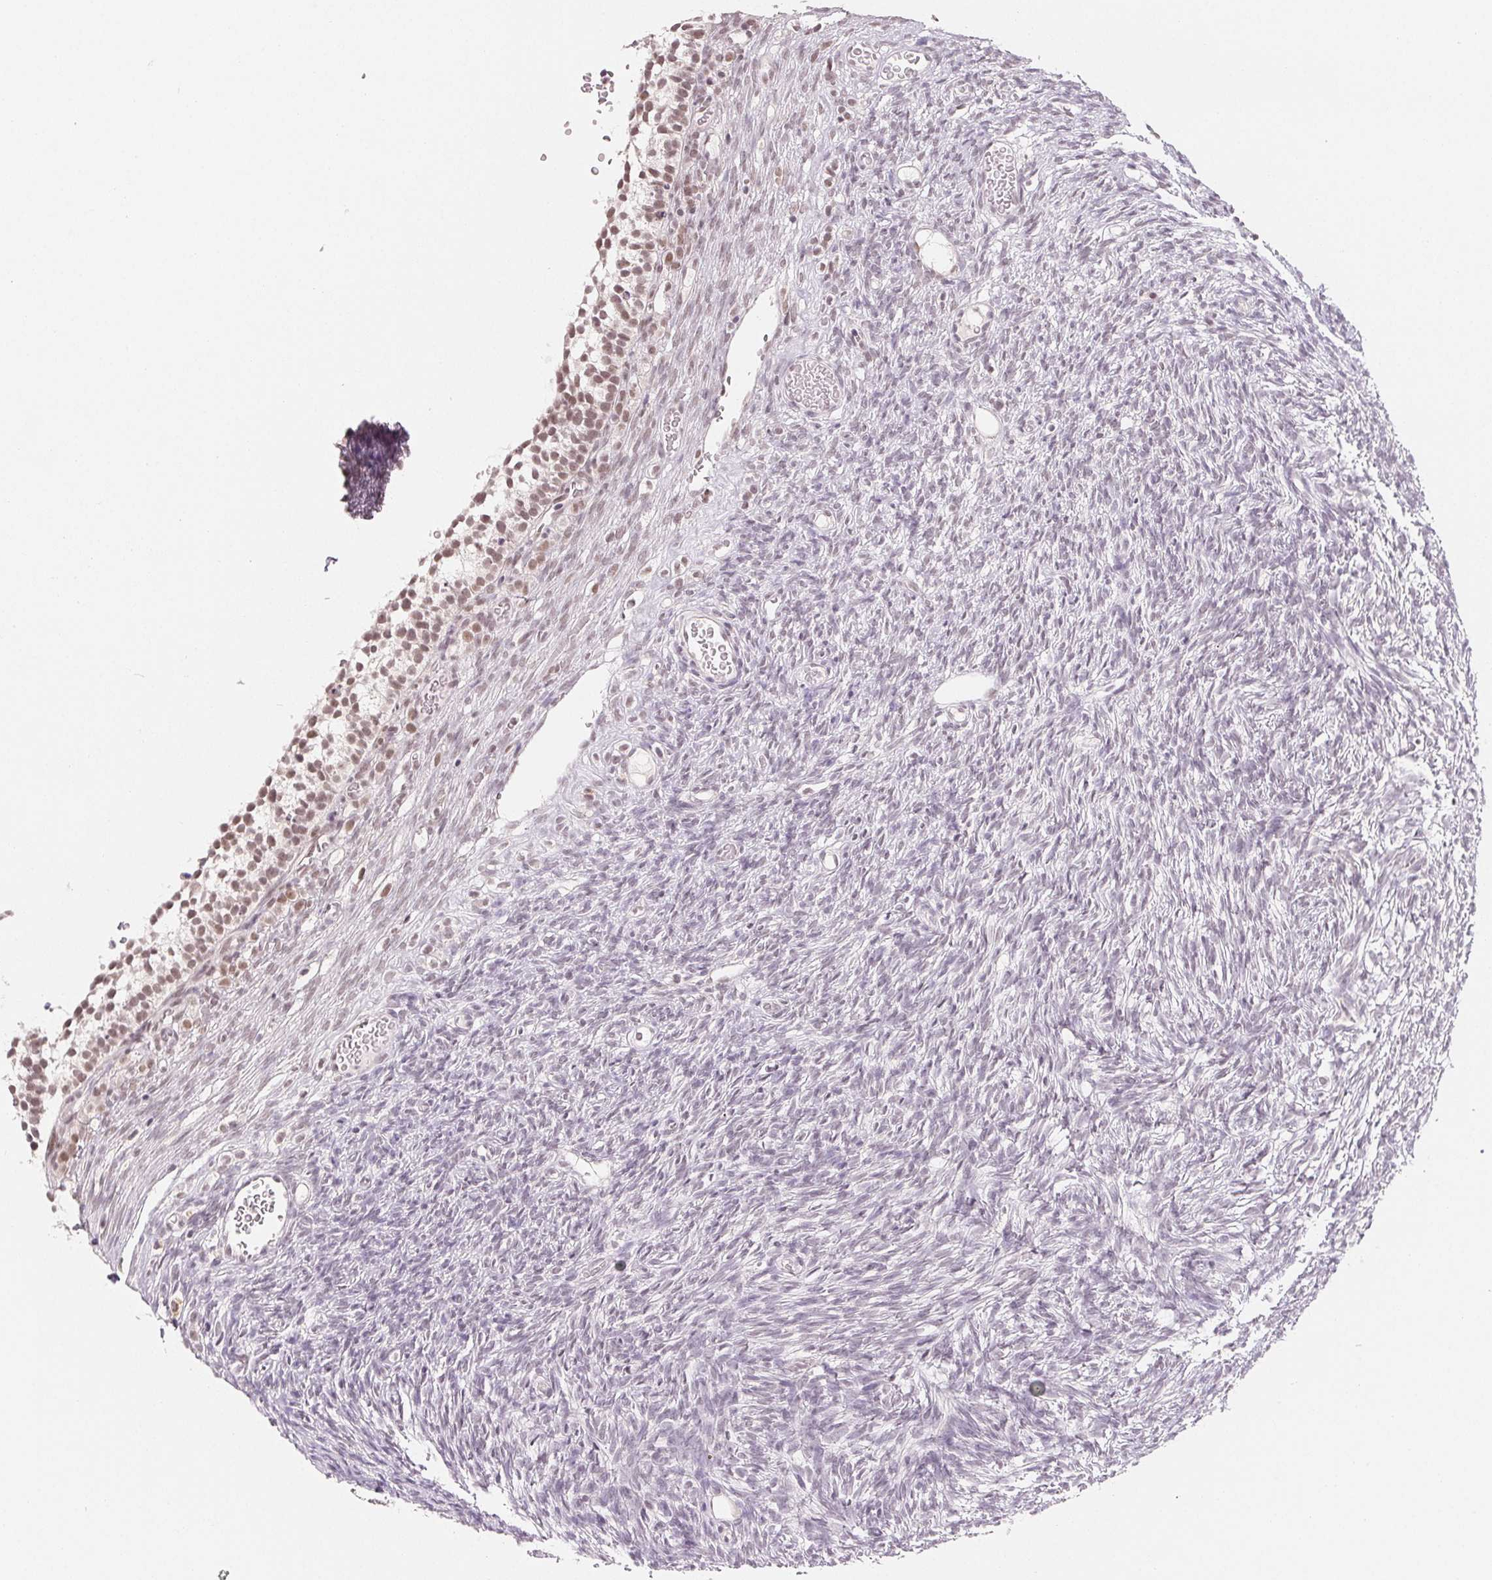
{"staining": {"intensity": "negative", "quantity": "none", "location": "none"}, "tissue": "ovary", "cell_type": "Ovarian stroma cells", "image_type": "normal", "snomed": [{"axis": "morphology", "description": "Normal tissue, NOS"}, {"axis": "topography", "description": "Ovary"}], "caption": "The IHC photomicrograph has no significant staining in ovarian stroma cells of ovary. (DAB (3,3'-diaminobenzidine) IHC with hematoxylin counter stain).", "gene": "NXF3", "patient": {"sex": "female", "age": 34}}